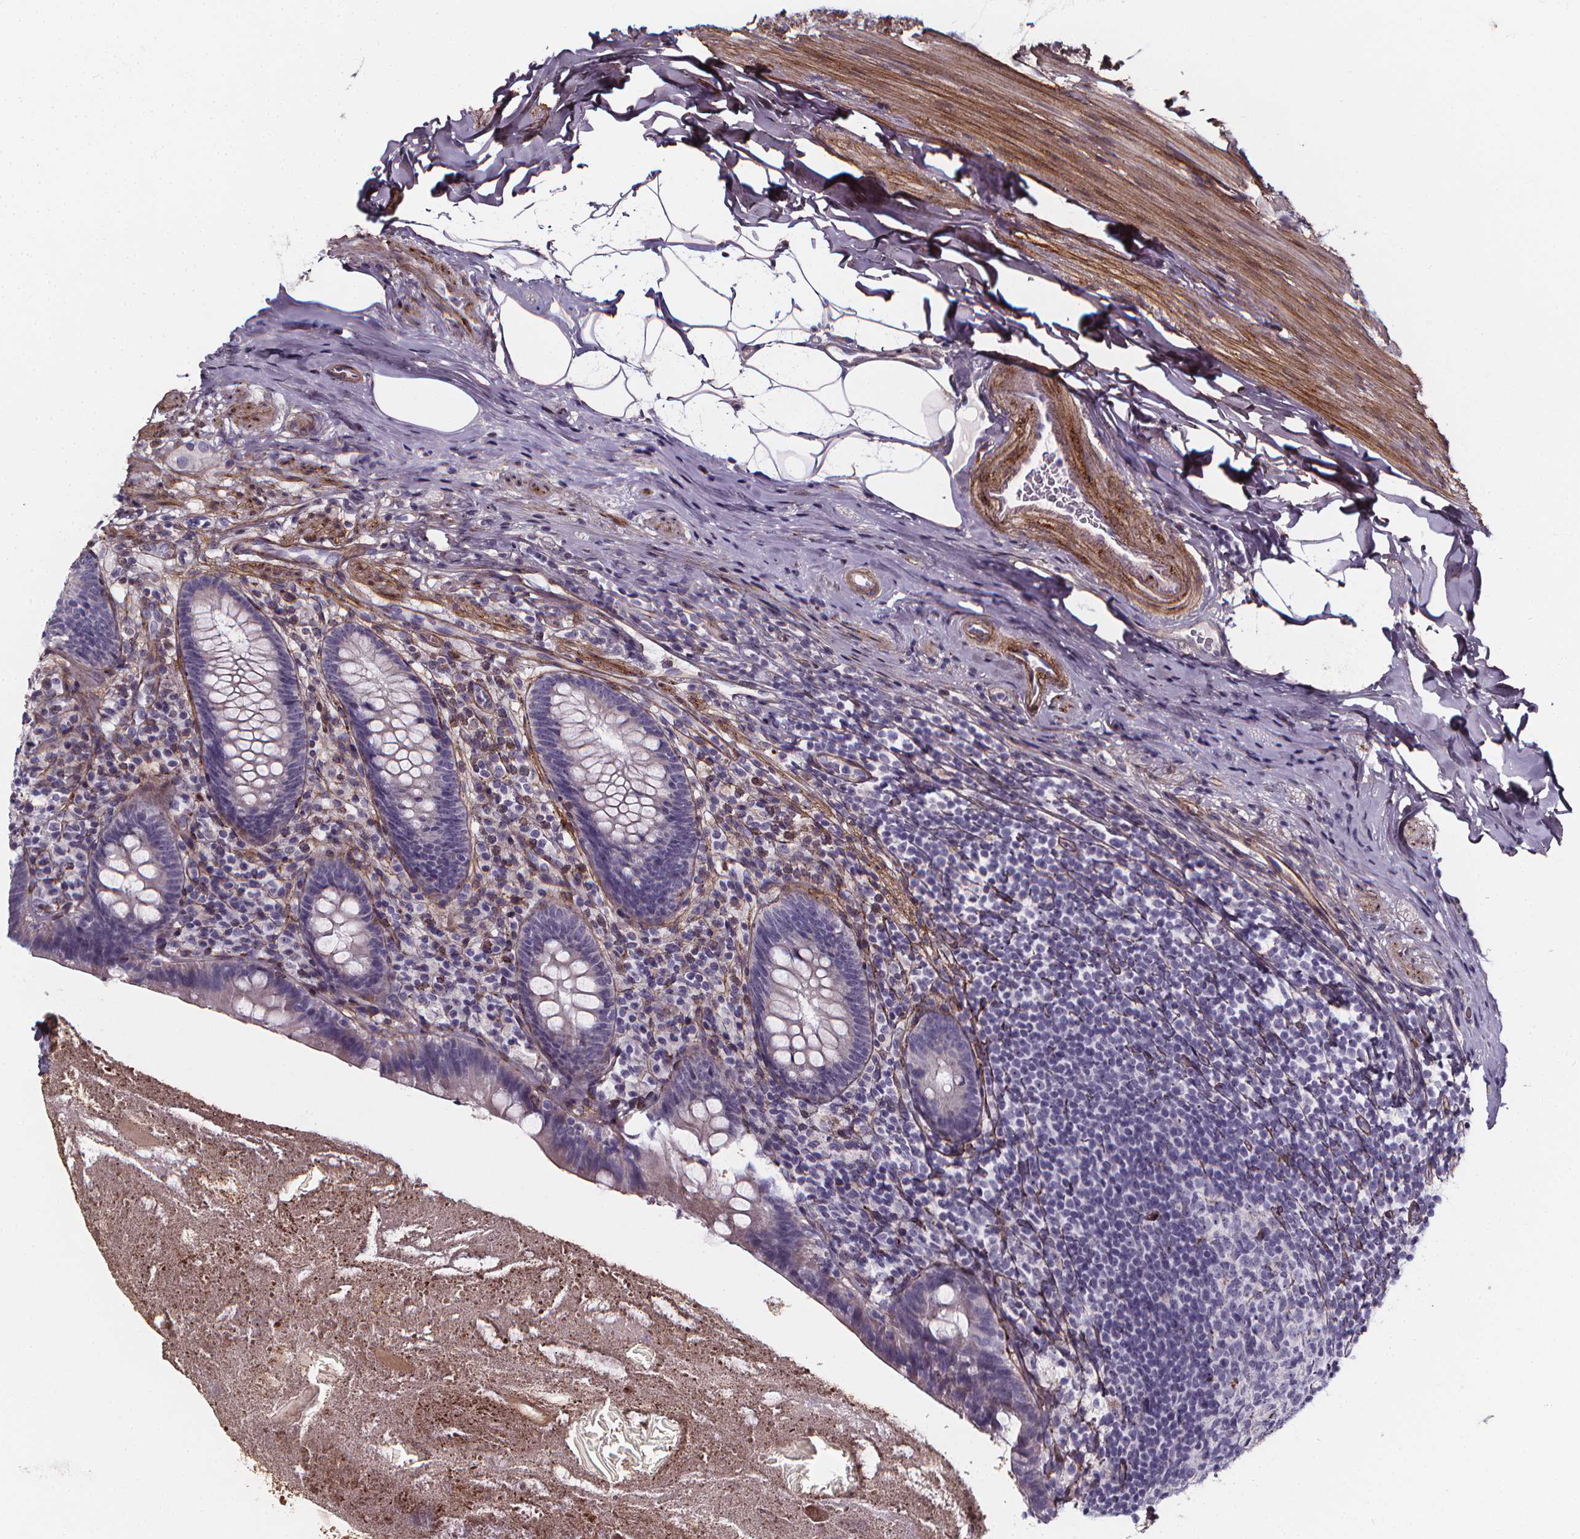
{"staining": {"intensity": "negative", "quantity": "none", "location": "none"}, "tissue": "appendix", "cell_type": "Glandular cells", "image_type": "normal", "snomed": [{"axis": "morphology", "description": "Normal tissue, NOS"}, {"axis": "topography", "description": "Appendix"}], "caption": "Glandular cells are negative for brown protein staining in unremarkable appendix. (DAB (3,3'-diaminobenzidine) IHC with hematoxylin counter stain).", "gene": "AEBP1", "patient": {"sex": "male", "age": 47}}